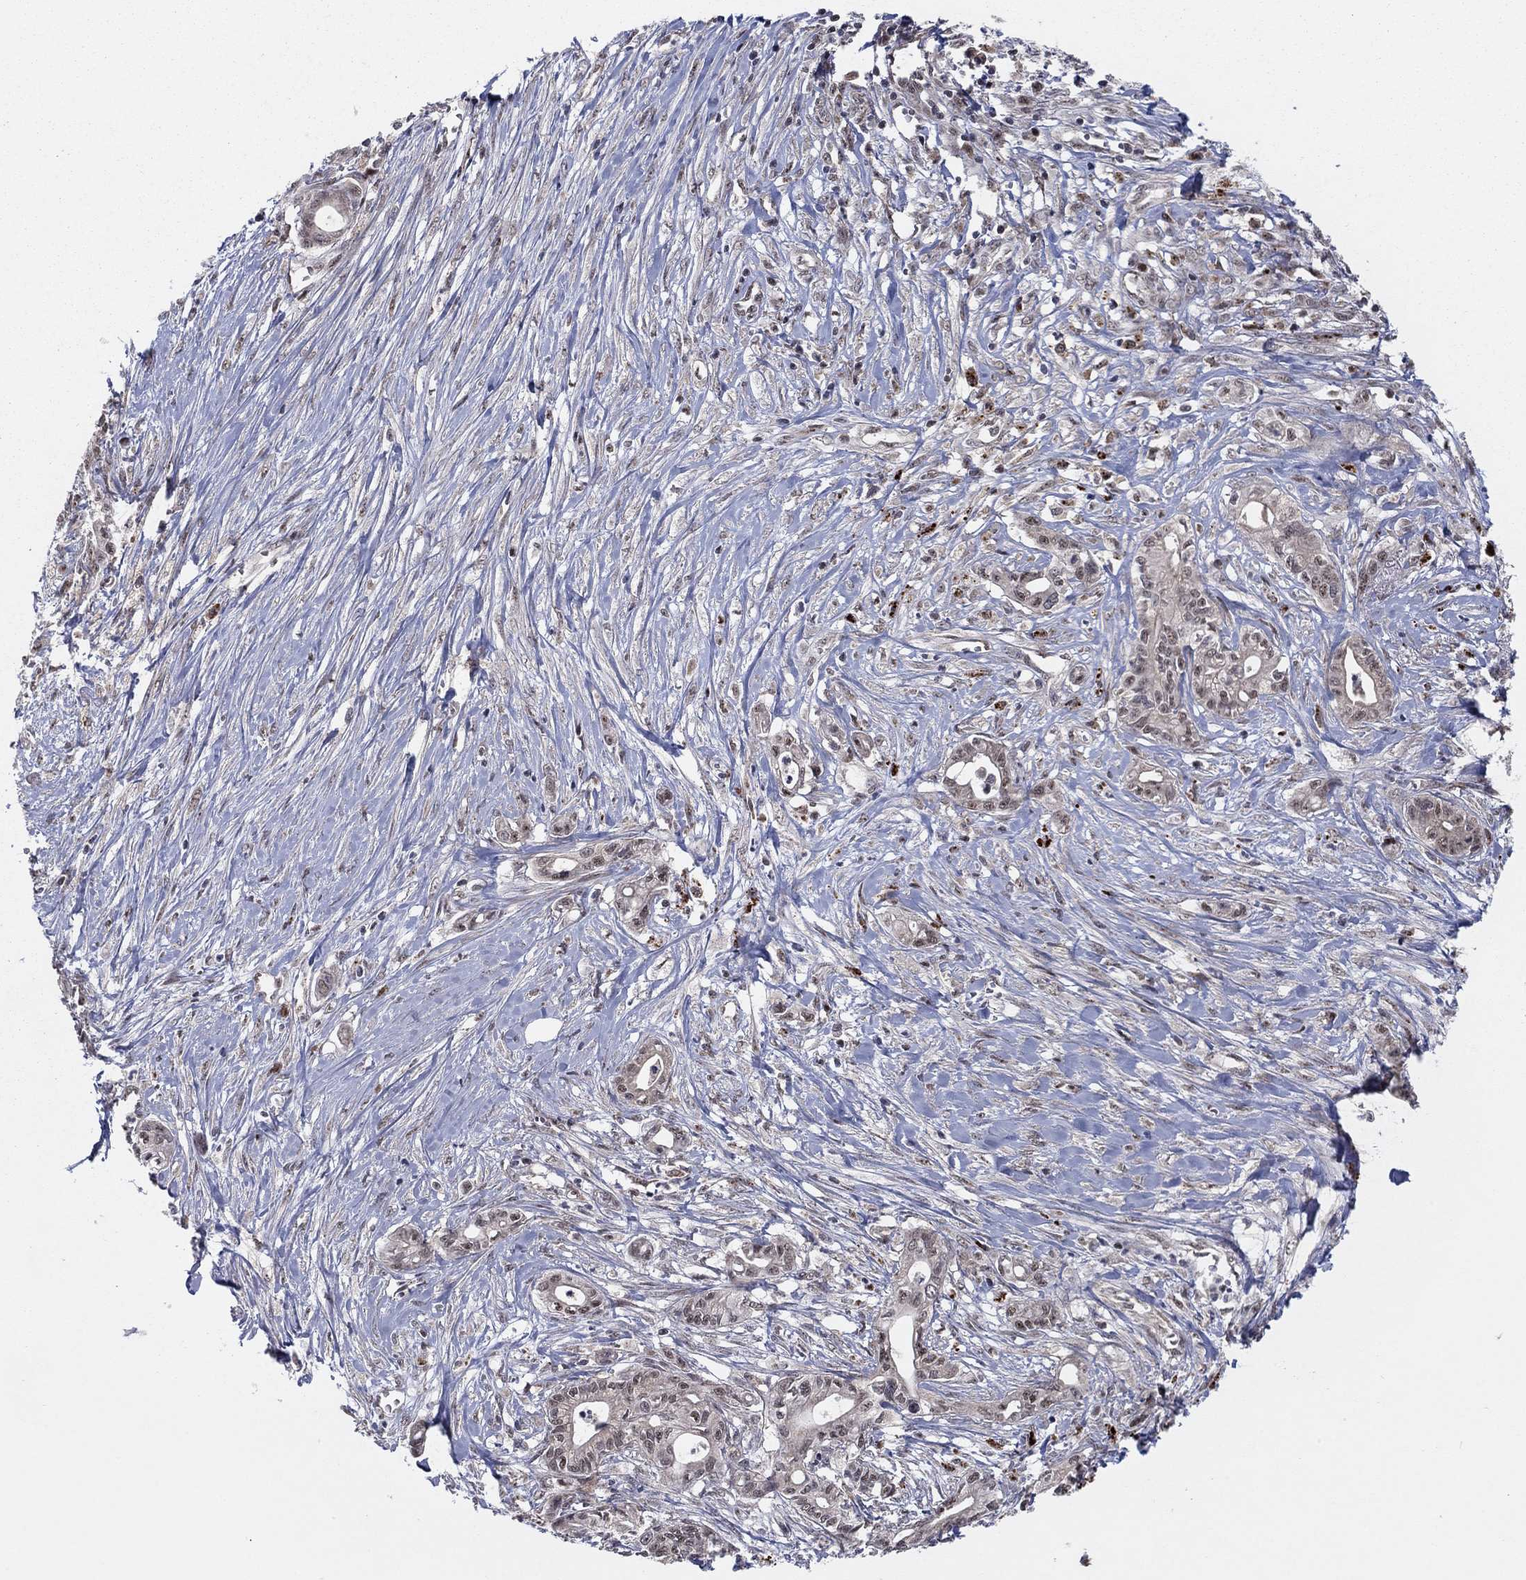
{"staining": {"intensity": "negative", "quantity": "none", "location": "none"}, "tissue": "pancreatic cancer", "cell_type": "Tumor cells", "image_type": "cancer", "snomed": [{"axis": "morphology", "description": "Adenocarcinoma, NOS"}, {"axis": "topography", "description": "Pancreas"}], "caption": "Immunohistochemistry of human pancreatic cancer exhibits no staining in tumor cells.", "gene": "ZNF395", "patient": {"sex": "male", "age": 71}}